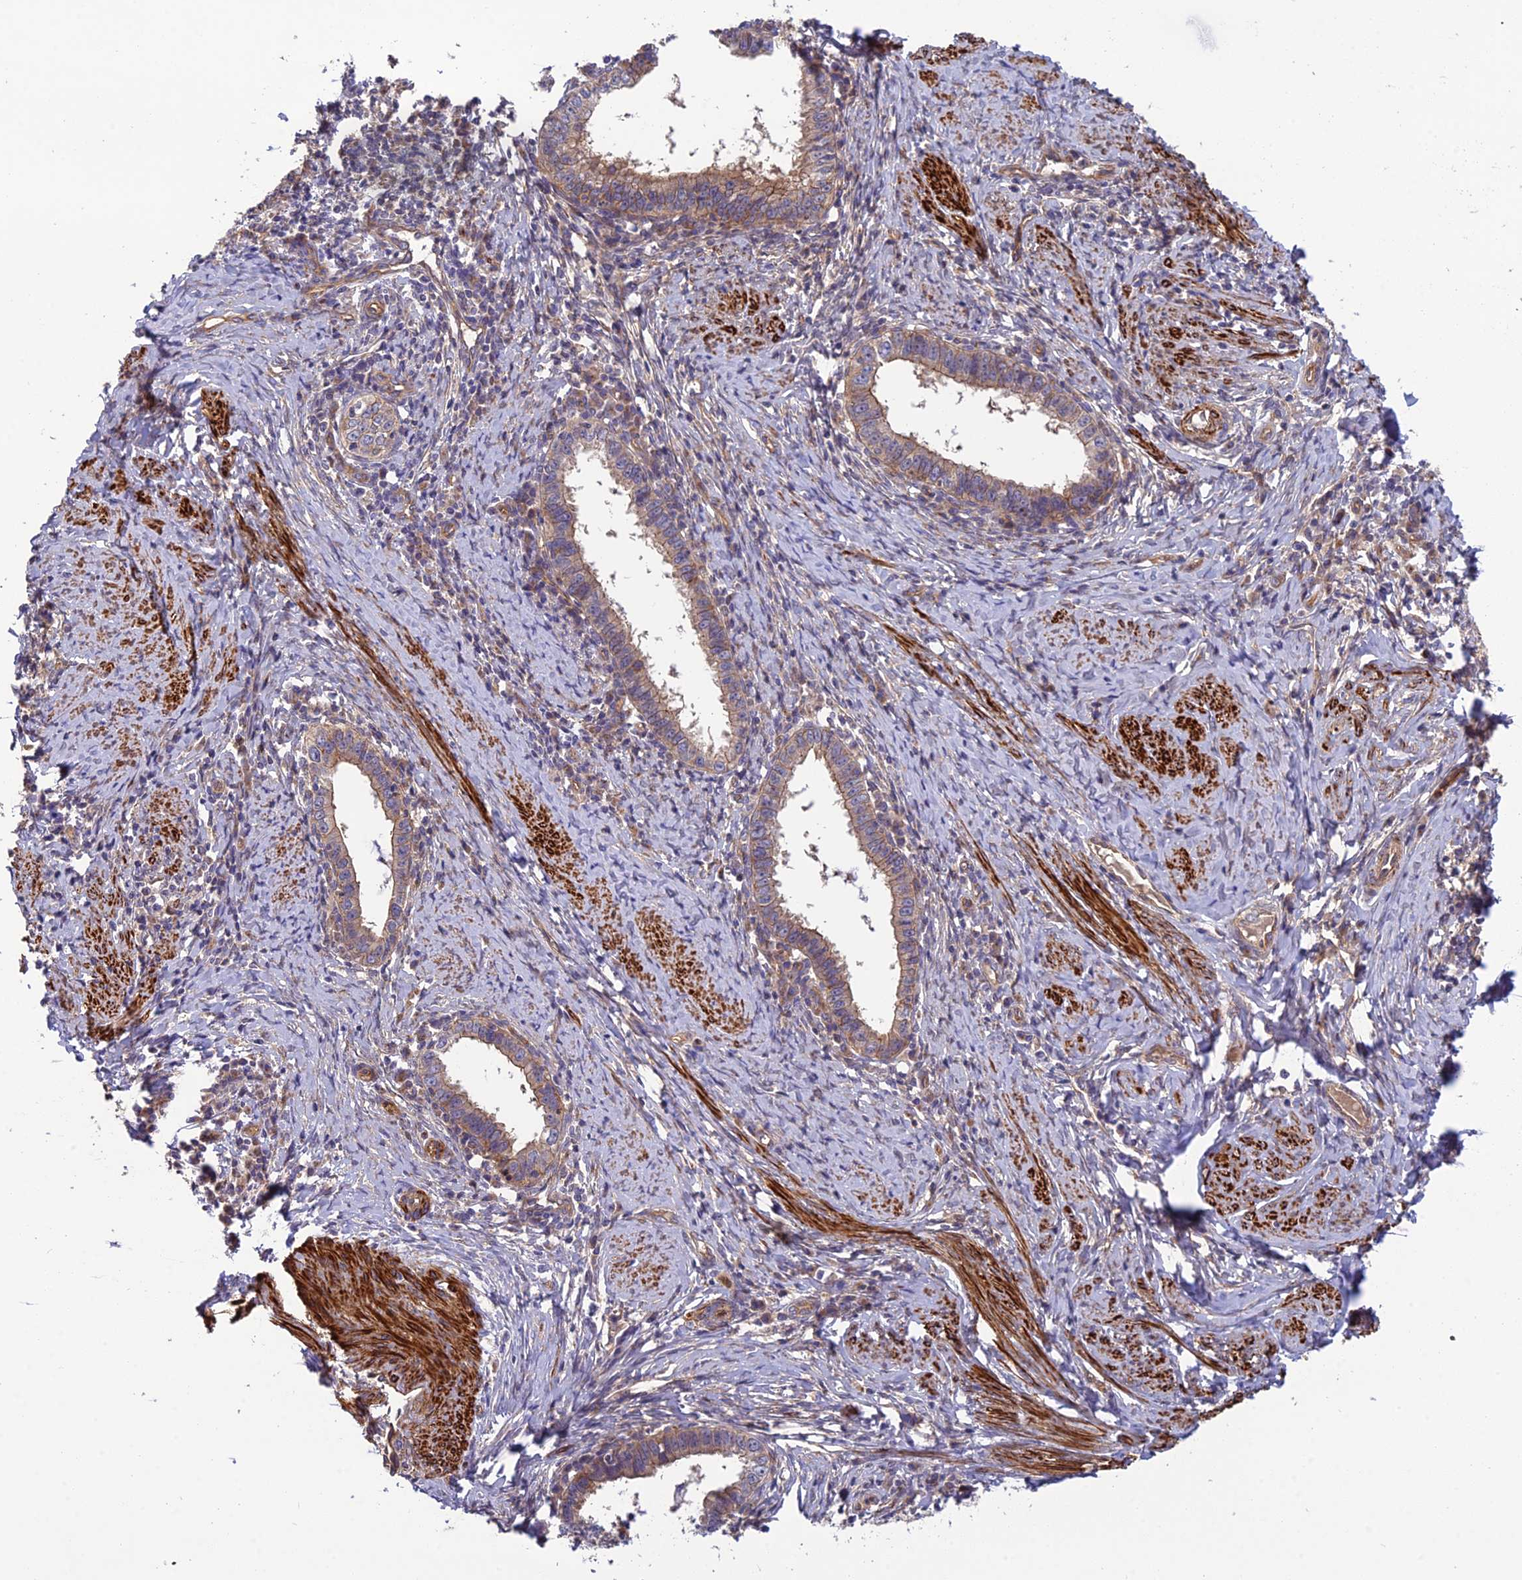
{"staining": {"intensity": "moderate", "quantity": ">75%", "location": "cytoplasmic/membranous"}, "tissue": "cervical cancer", "cell_type": "Tumor cells", "image_type": "cancer", "snomed": [{"axis": "morphology", "description": "Adenocarcinoma, NOS"}, {"axis": "topography", "description": "Cervix"}], "caption": "Protein positivity by IHC displays moderate cytoplasmic/membranous expression in approximately >75% of tumor cells in adenocarcinoma (cervical). (DAB IHC, brown staining for protein, blue staining for nuclei).", "gene": "ADAMTS15", "patient": {"sex": "female", "age": 36}}